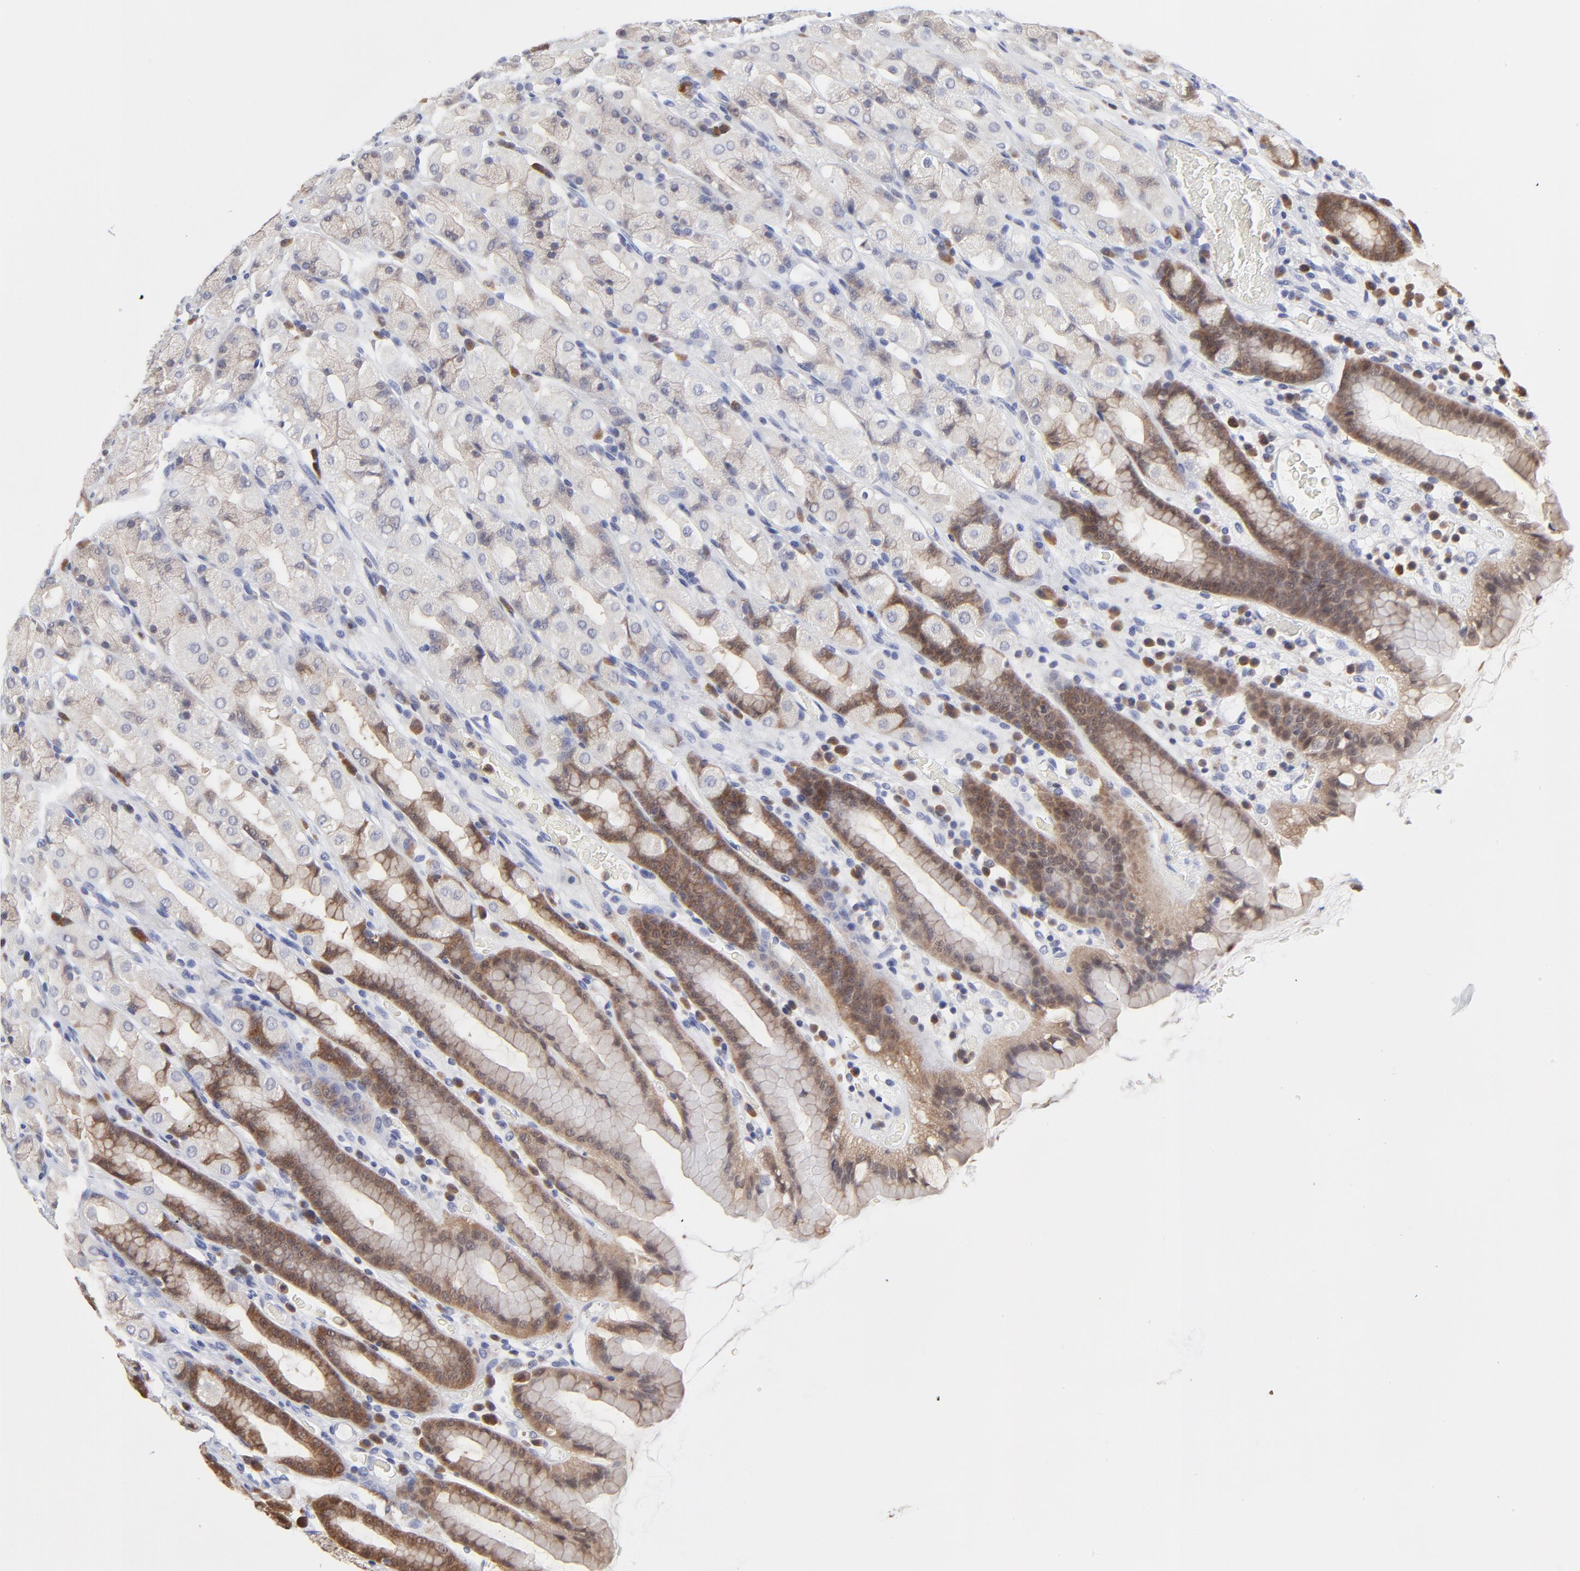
{"staining": {"intensity": "weak", "quantity": "<25%", "location": "cytoplasmic/membranous"}, "tissue": "stomach", "cell_type": "Glandular cells", "image_type": "normal", "snomed": [{"axis": "morphology", "description": "Normal tissue, NOS"}, {"axis": "topography", "description": "Stomach, upper"}], "caption": "An immunohistochemistry (IHC) photomicrograph of unremarkable stomach is shown. There is no staining in glandular cells of stomach. Brightfield microscopy of IHC stained with DAB (brown) and hematoxylin (blue), captured at high magnification.", "gene": "CASP3", "patient": {"sex": "male", "age": 68}}